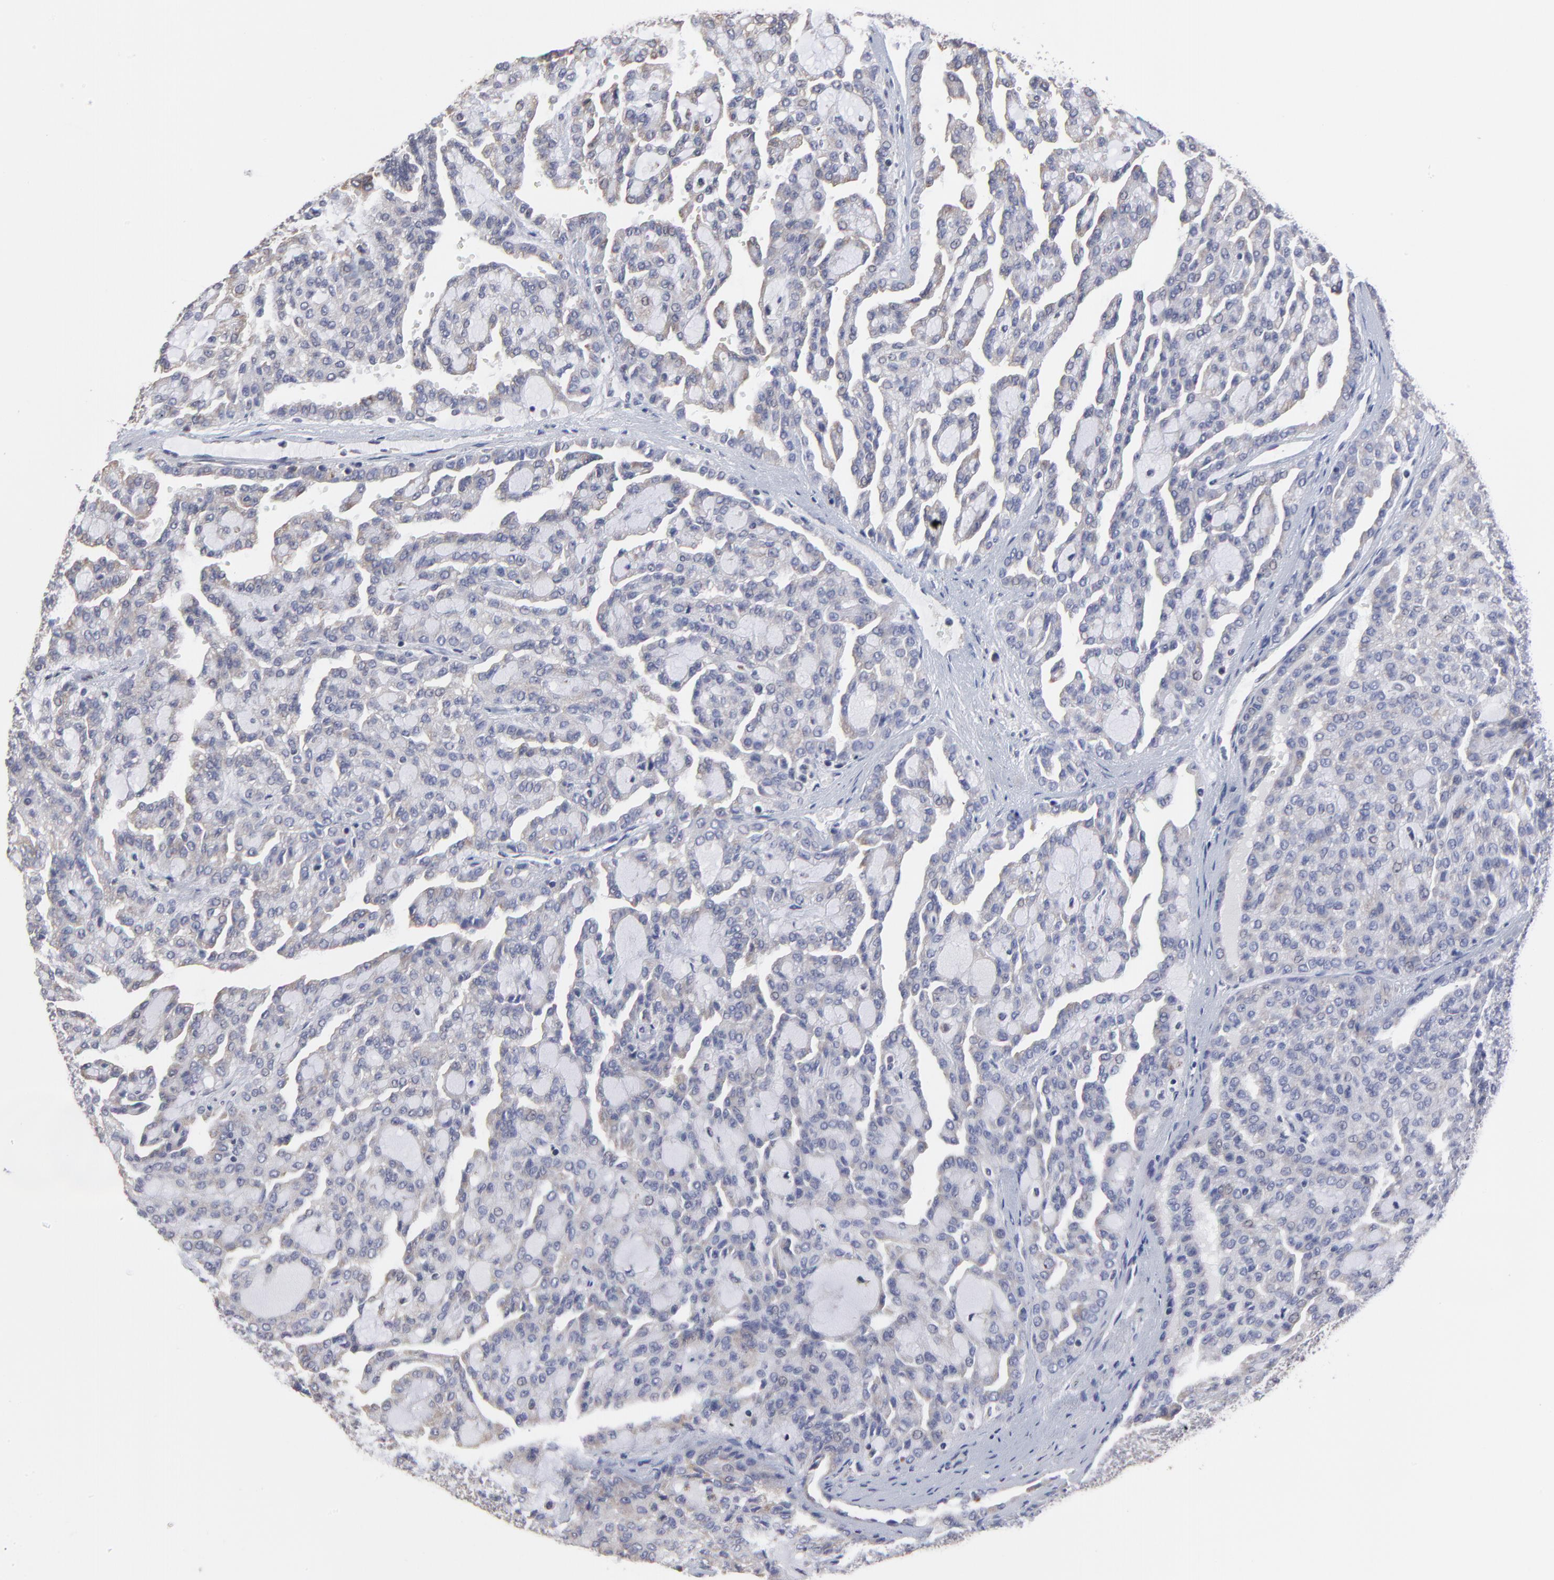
{"staining": {"intensity": "weak", "quantity": "<25%", "location": "cytoplasmic/membranous"}, "tissue": "renal cancer", "cell_type": "Tumor cells", "image_type": "cancer", "snomed": [{"axis": "morphology", "description": "Adenocarcinoma, NOS"}, {"axis": "topography", "description": "Kidney"}], "caption": "DAB immunohistochemical staining of human renal adenocarcinoma exhibits no significant staining in tumor cells. (DAB immunohistochemistry, high magnification).", "gene": "CCT2", "patient": {"sex": "male", "age": 63}}